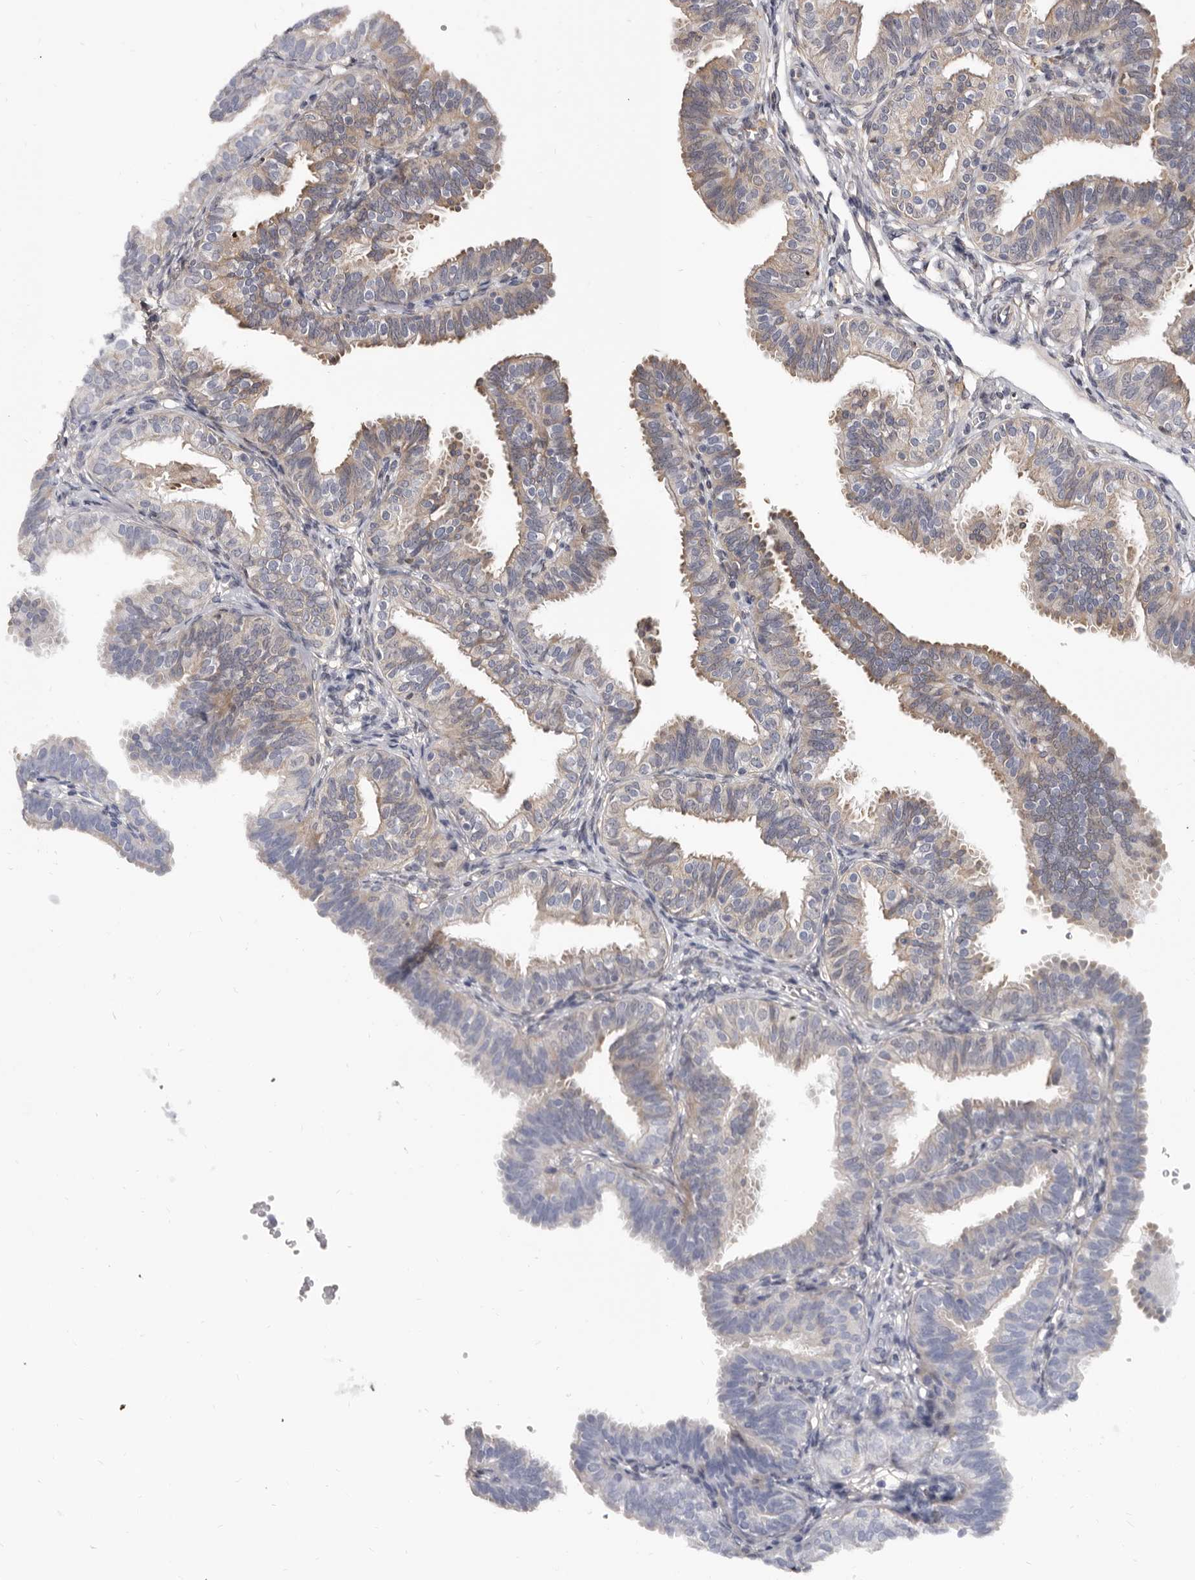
{"staining": {"intensity": "weak", "quantity": "<25%", "location": "cytoplasmic/membranous"}, "tissue": "fallopian tube", "cell_type": "Glandular cells", "image_type": "normal", "snomed": [{"axis": "morphology", "description": "Normal tissue, NOS"}, {"axis": "topography", "description": "Fallopian tube"}], "caption": "An IHC histopathology image of unremarkable fallopian tube is shown. There is no staining in glandular cells of fallopian tube.", "gene": "KHDRBS2", "patient": {"sex": "female", "age": 35}}